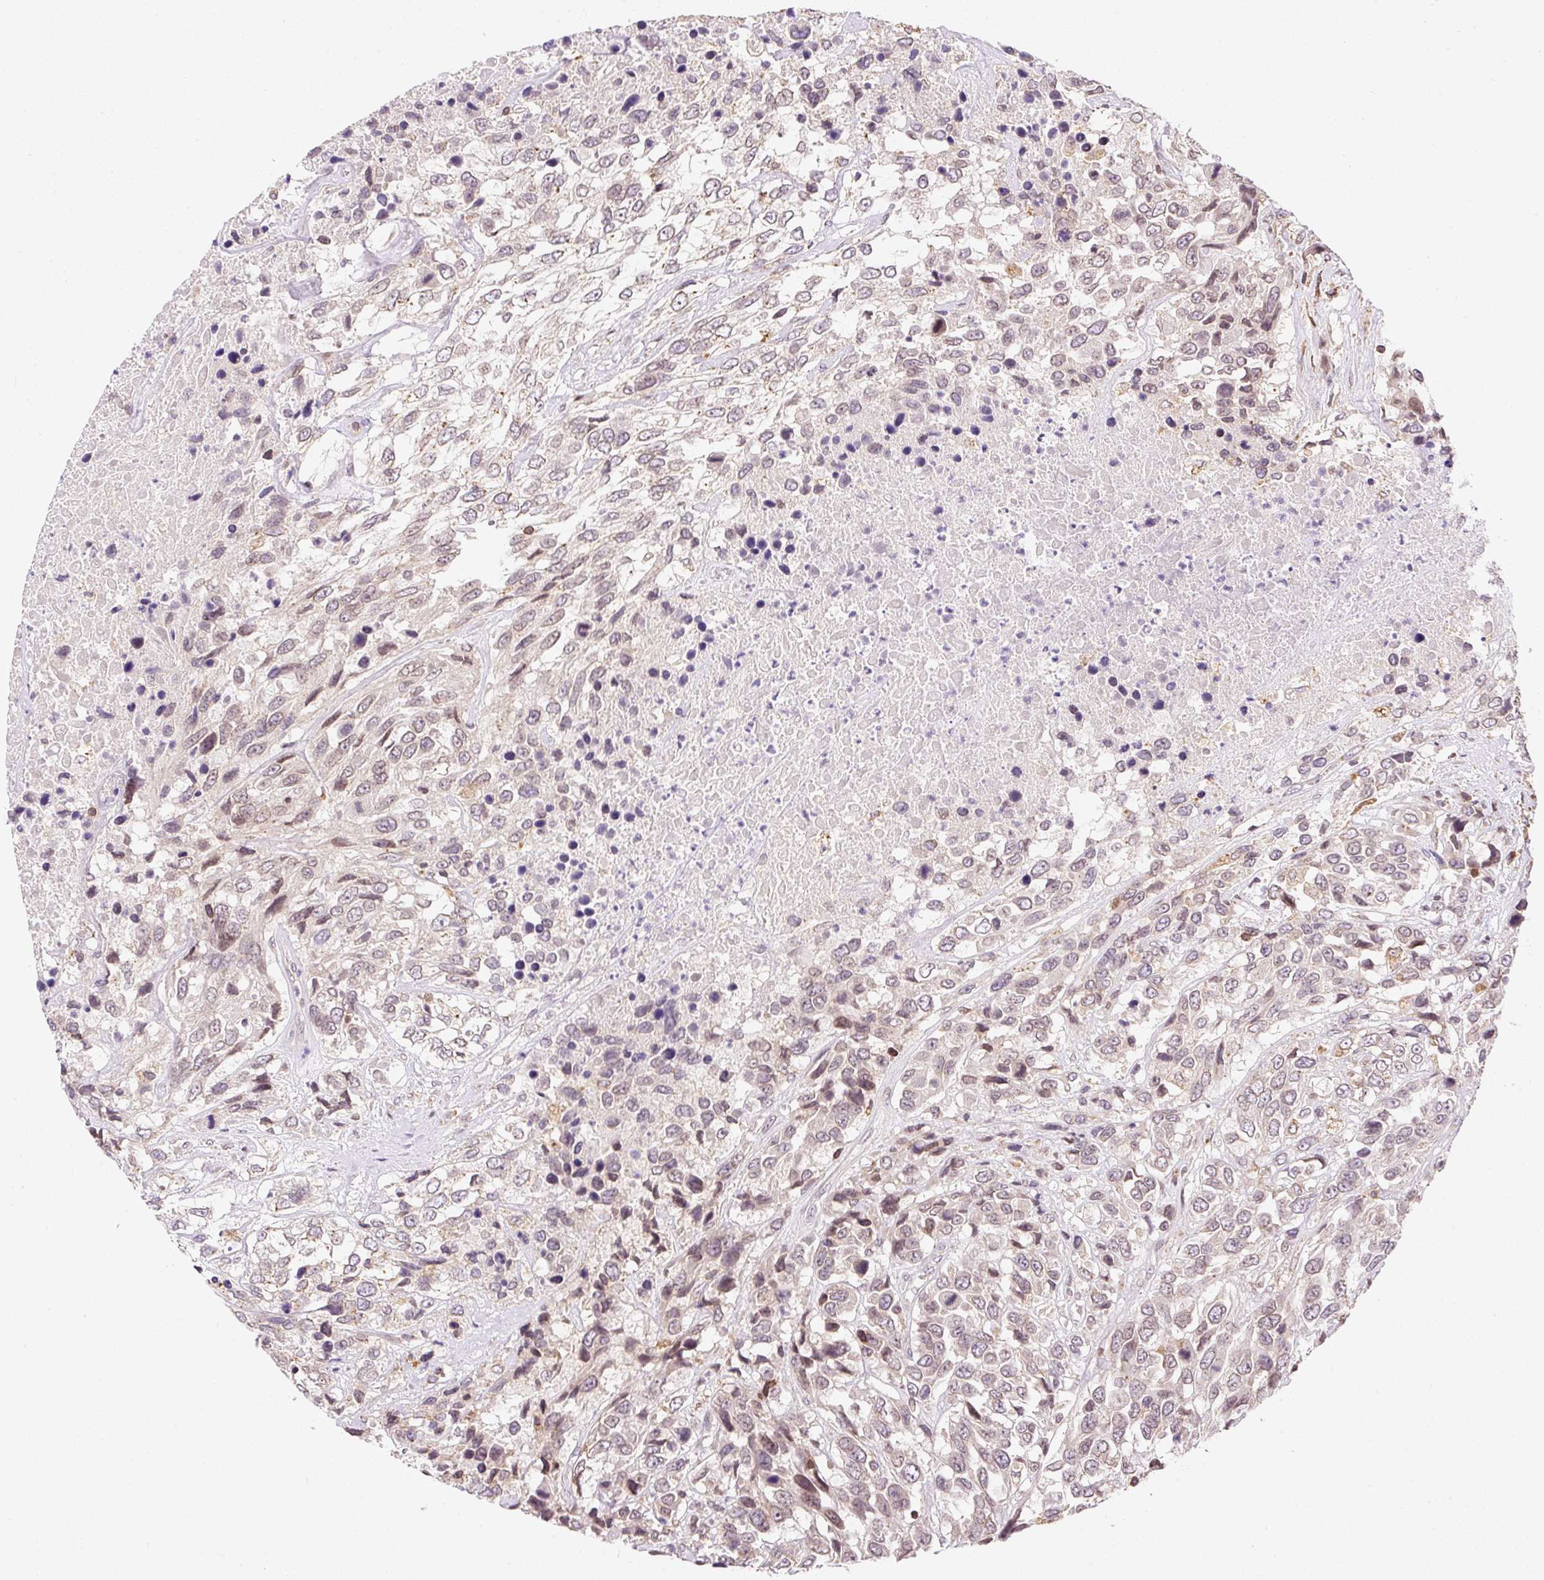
{"staining": {"intensity": "weak", "quantity": ">75%", "location": "nuclear"}, "tissue": "urothelial cancer", "cell_type": "Tumor cells", "image_type": "cancer", "snomed": [{"axis": "morphology", "description": "Urothelial carcinoma, High grade"}, {"axis": "topography", "description": "Urinary bladder"}], "caption": "High-grade urothelial carcinoma stained for a protein (brown) reveals weak nuclear positive expression in approximately >75% of tumor cells.", "gene": "CARD11", "patient": {"sex": "female", "age": 70}}